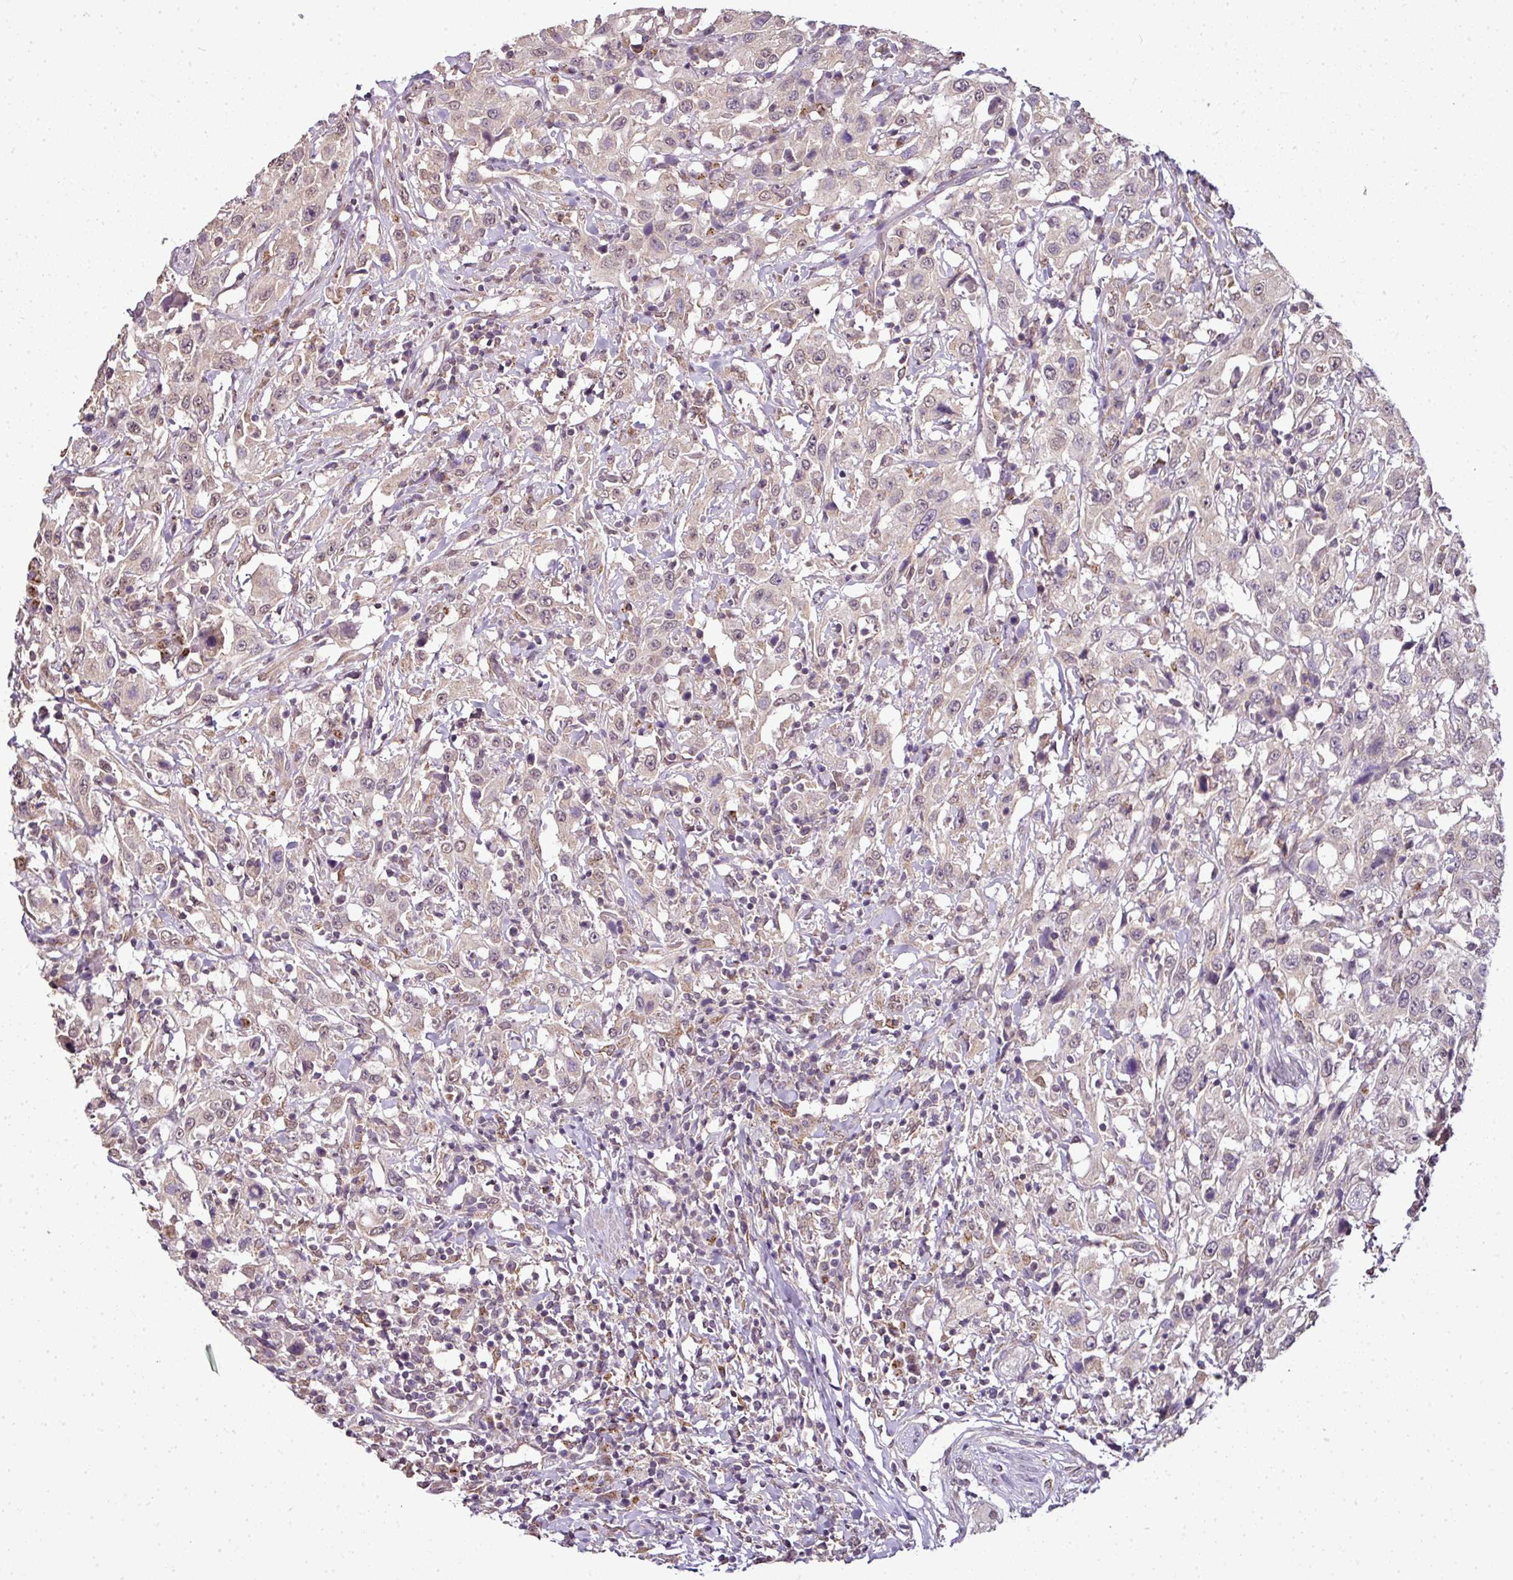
{"staining": {"intensity": "weak", "quantity": "25%-75%", "location": "nuclear"}, "tissue": "urothelial cancer", "cell_type": "Tumor cells", "image_type": "cancer", "snomed": [{"axis": "morphology", "description": "Urothelial carcinoma, High grade"}, {"axis": "topography", "description": "Urinary bladder"}], "caption": "This photomicrograph displays IHC staining of high-grade urothelial carcinoma, with low weak nuclear expression in approximately 25%-75% of tumor cells.", "gene": "JPH2", "patient": {"sex": "male", "age": 61}}